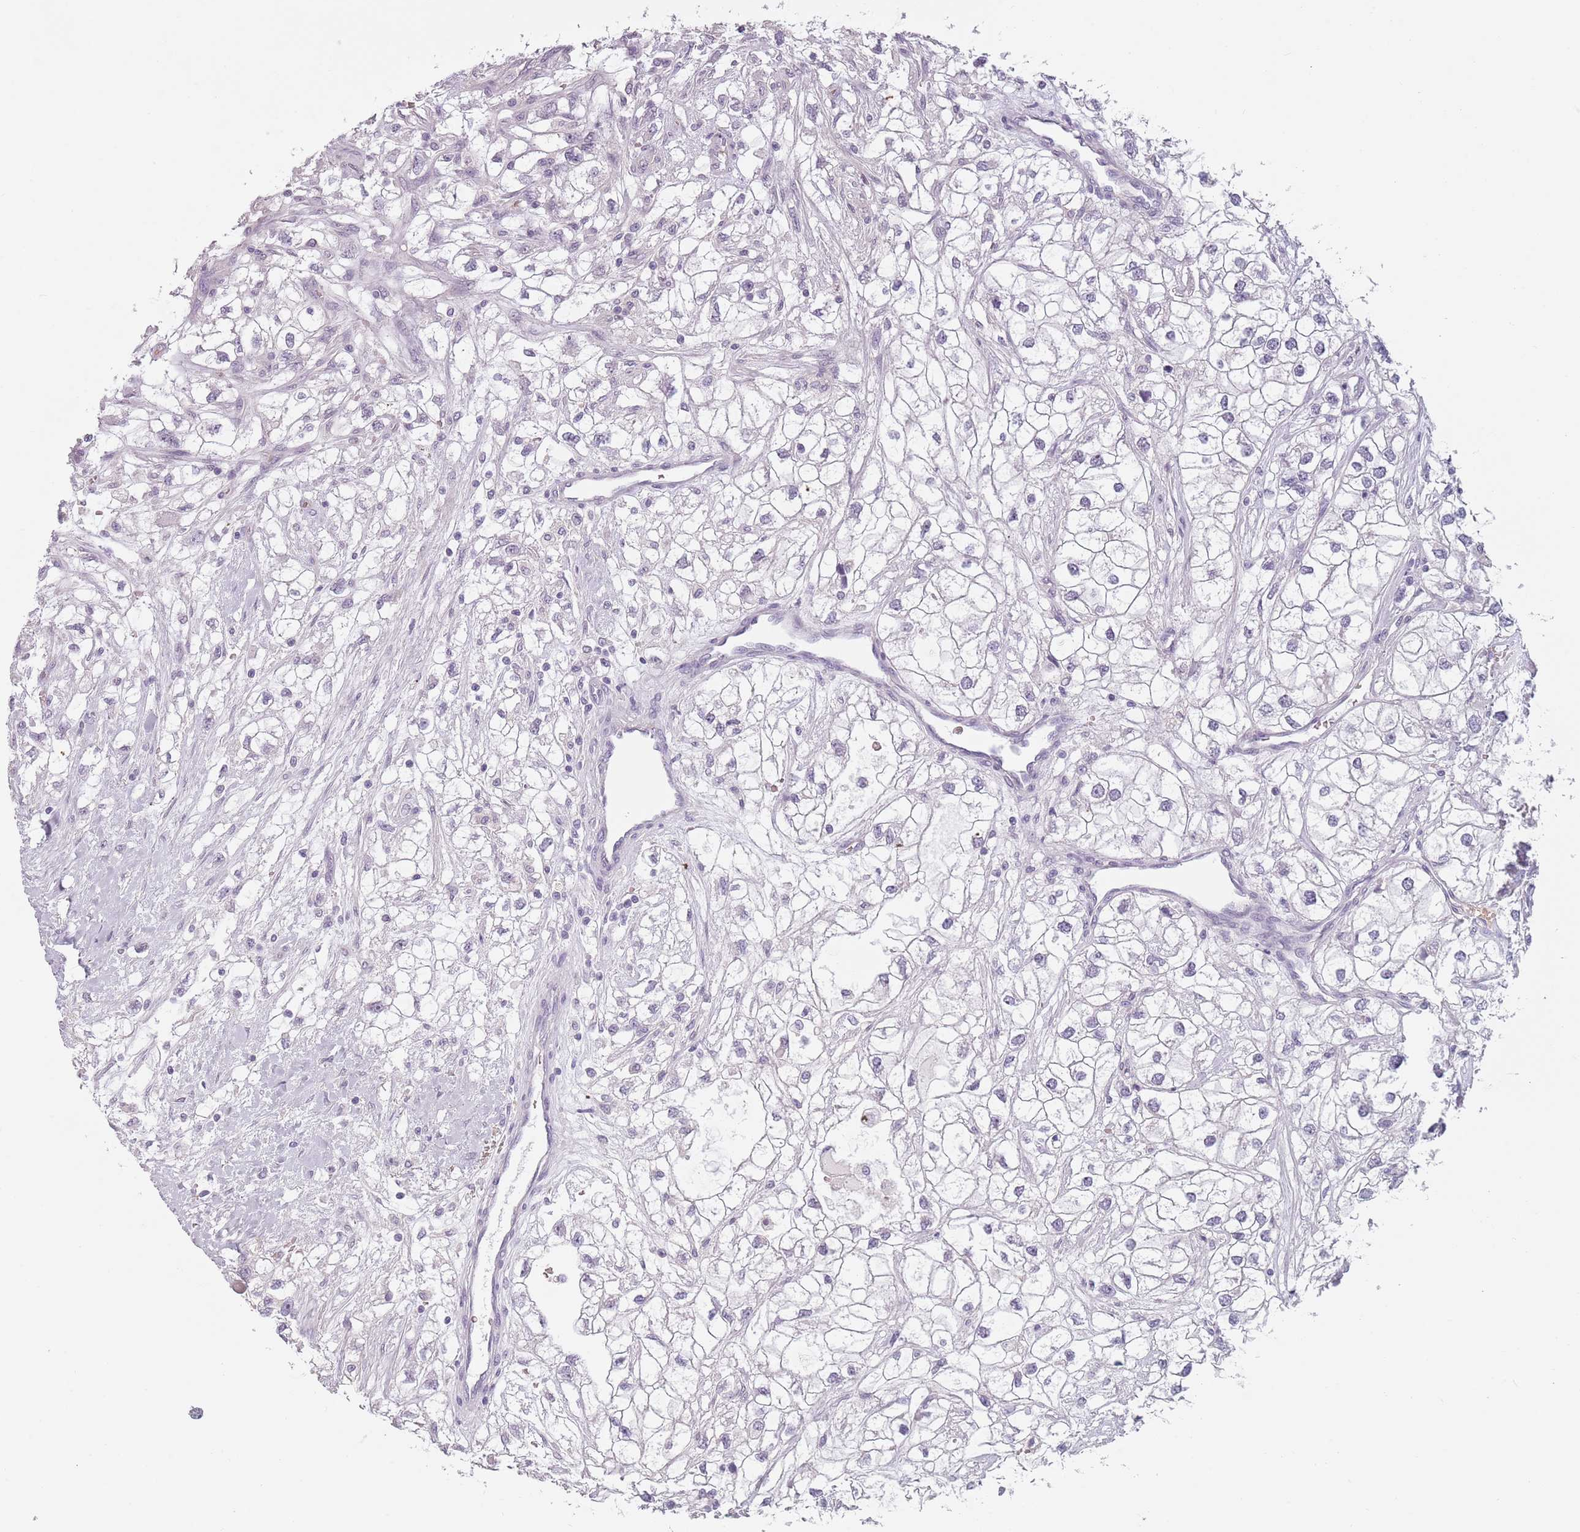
{"staining": {"intensity": "negative", "quantity": "none", "location": "none"}, "tissue": "renal cancer", "cell_type": "Tumor cells", "image_type": "cancer", "snomed": [{"axis": "morphology", "description": "Adenocarcinoma, NOS"}, {"axis": "topography", "description": "Kidney"}], "caption": "Human renal adenocarcinoma stained for a protein using IHC displays no staining in tumor cells.", "gene": "PIEZO1", "patient": {"sex": "male", "age": 59}}